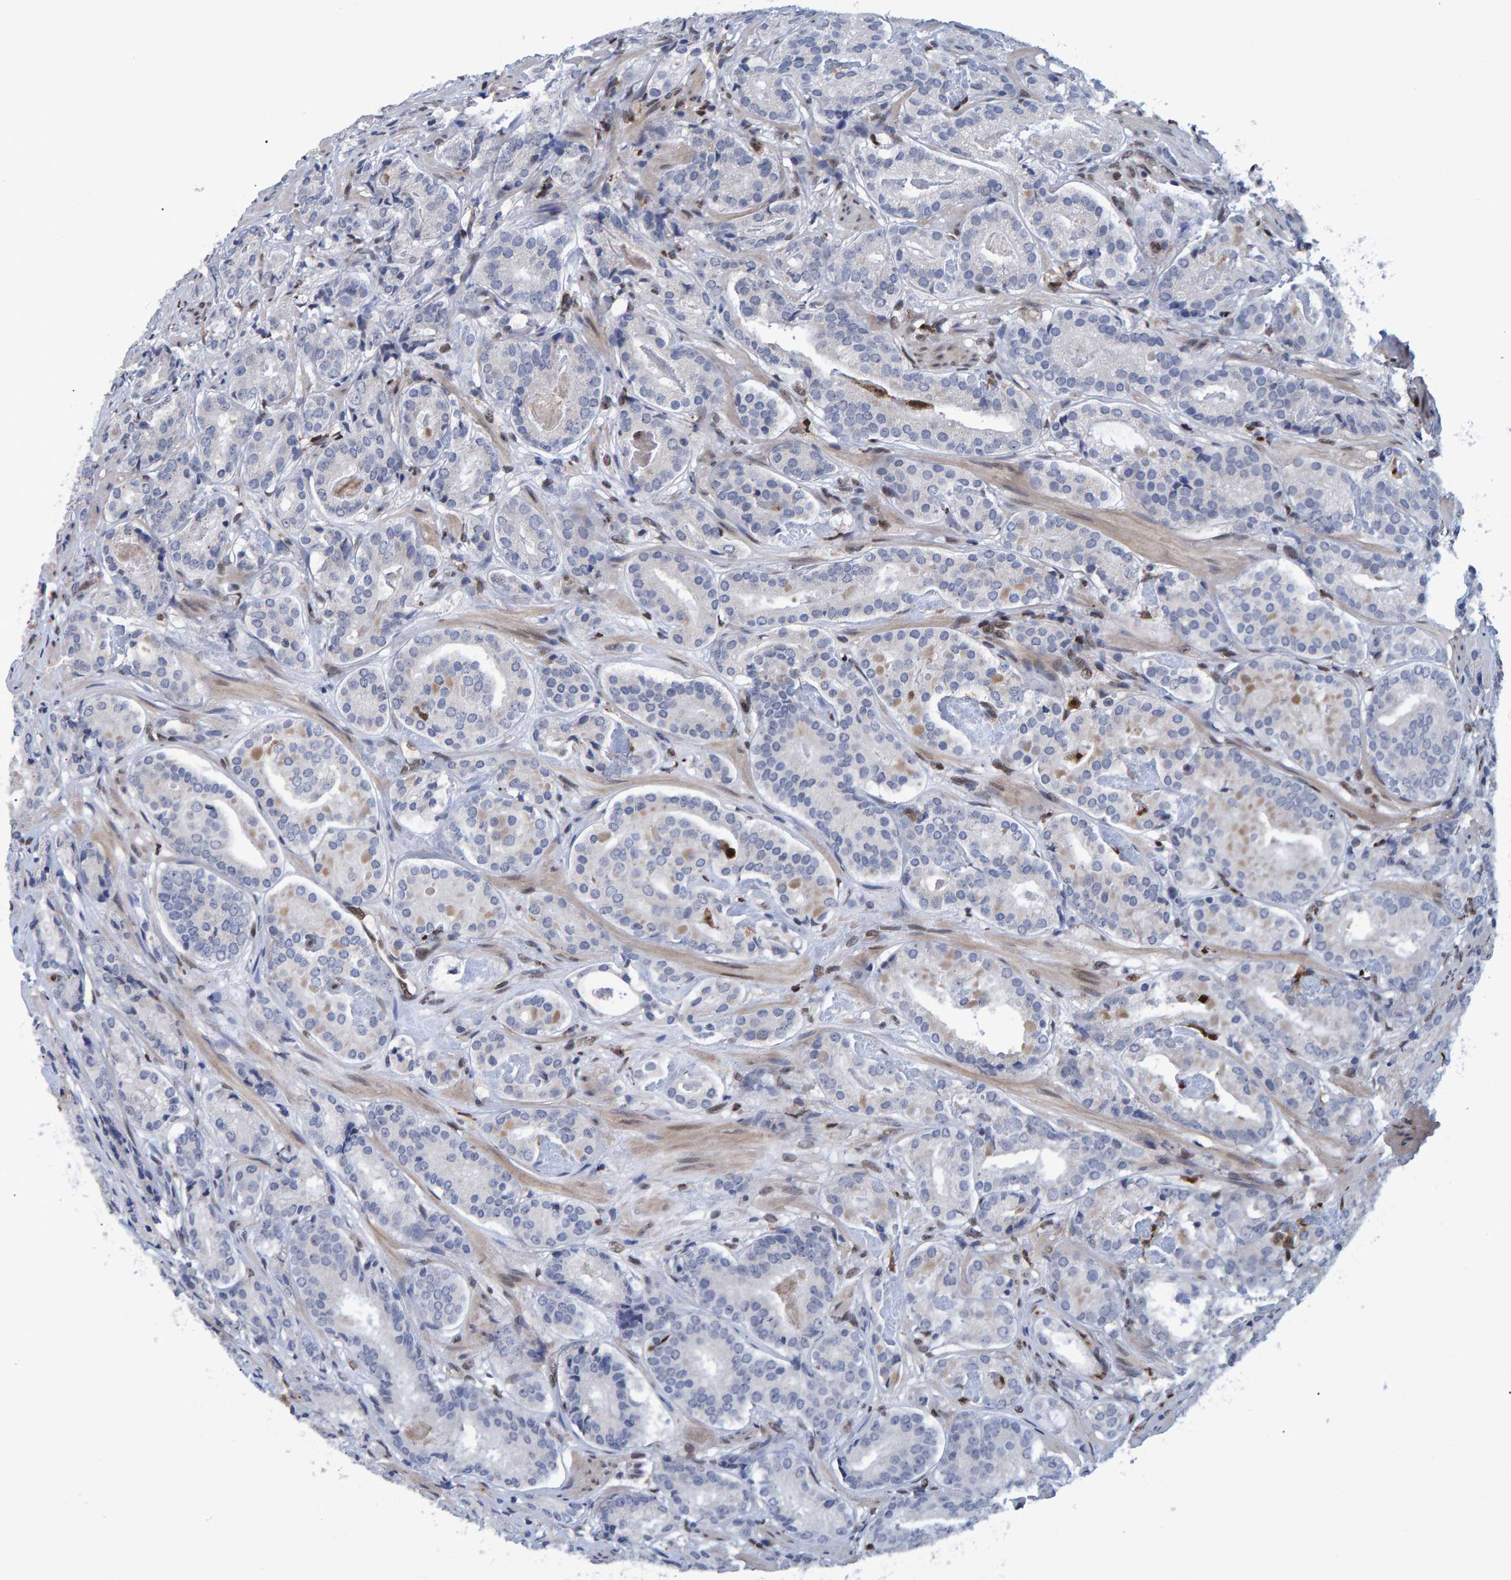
{"staining": {"intensity": "negative", "quantity": "none", "location": "none"}, "tissue": "prostate cancer", "cell_type": "Tumor cells", "image_type": "cancer", "snomed": [{"axis": "morphology", "description": "Adenocarcinoma, Low grade"}, {"axis": "topography", "description": "Prostate"}], "caption": "Adenocarcinoma (low-grade) (prostate) stained for a protein using IHC demonstrates no positivity tumor cells.", "gene": "QKI", "patient": {"sex": "male", "age": 69}}